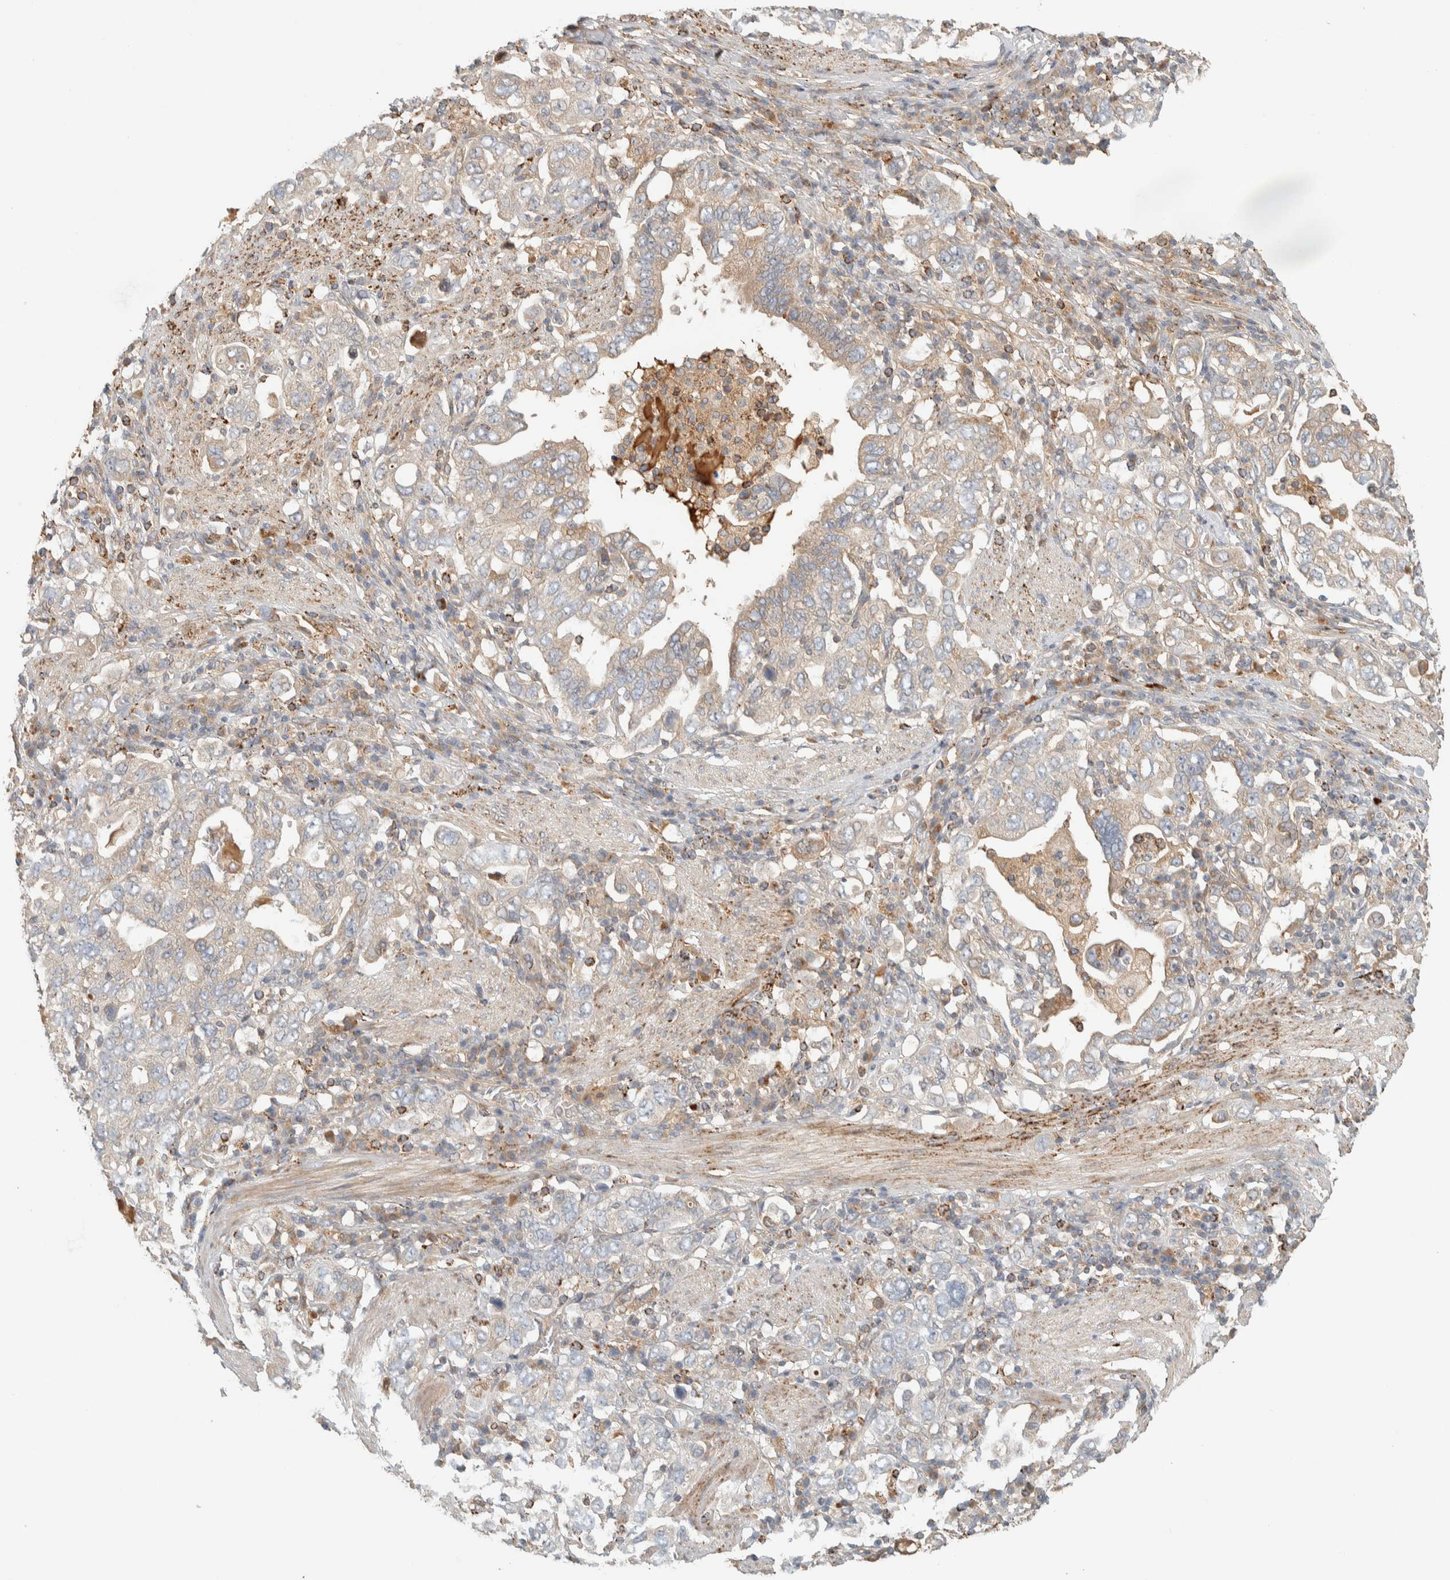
{"staining": {"intensity": "weak", "quantity": "<25%", "location": "cytoplasmic/membranous"}, "tissue": "stomach cancer", "cell_type": "Tumor cells", "image_type": "cancer", "snomed": [{"axis": "morphology", "description": "Adenocarcinoma, NOS"}, {"axis": "topography", "description": "Stomach, upper"}], "caption": "Tumor cells are negative for protein expression in human stomach cancer. (Brightfield microscopy of DAB IHC at high magnification).", "gene": "FAM167A", "patient": {"sex": "male", "age": 62}}